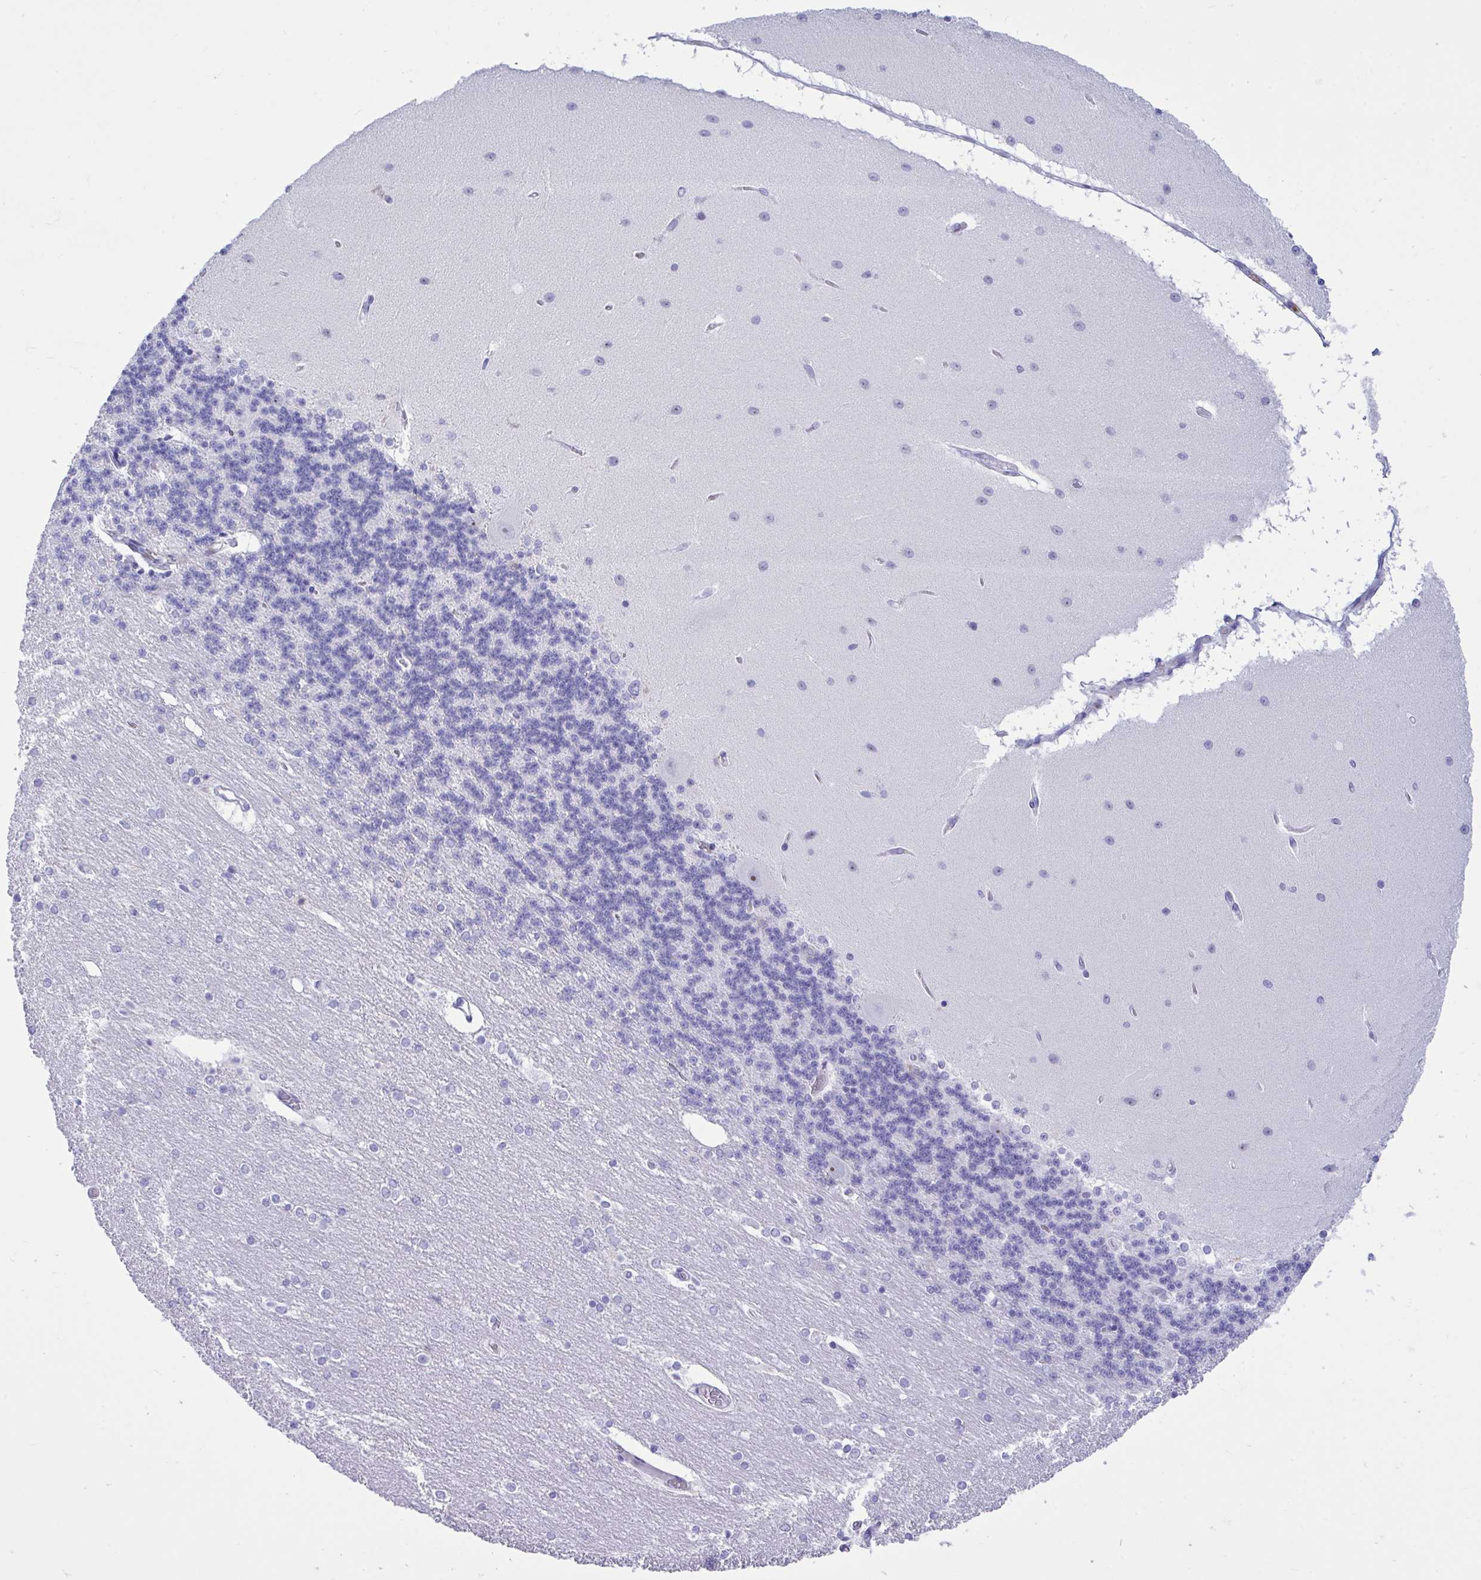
{"staining": {"intensity": "negative", "quantity": "none", "location": "none"}, "tissue": "cerebellum", "cell_type": "Cells in granular layer", "image_type": "normal", "snomed": [{"axis": "morphology", "description": "Normal tissue, NOS"}, {"axis": "topography", "description": "Cerebellum"}], "caption": "High power microscopy photomicrograph of an IHC photomicrograph of unremarkable cerebellum, revealing no significant expression in cells in granular layer. Brightfield microscopy of immunohistochemistry (IHC) stained with DAB (3,3'-diaminobenzidine) (brown) and hematoxylin (blue), captured at high magnification.", "gene": "BEX5", "patient": {"sex": "female", "age": 54}}